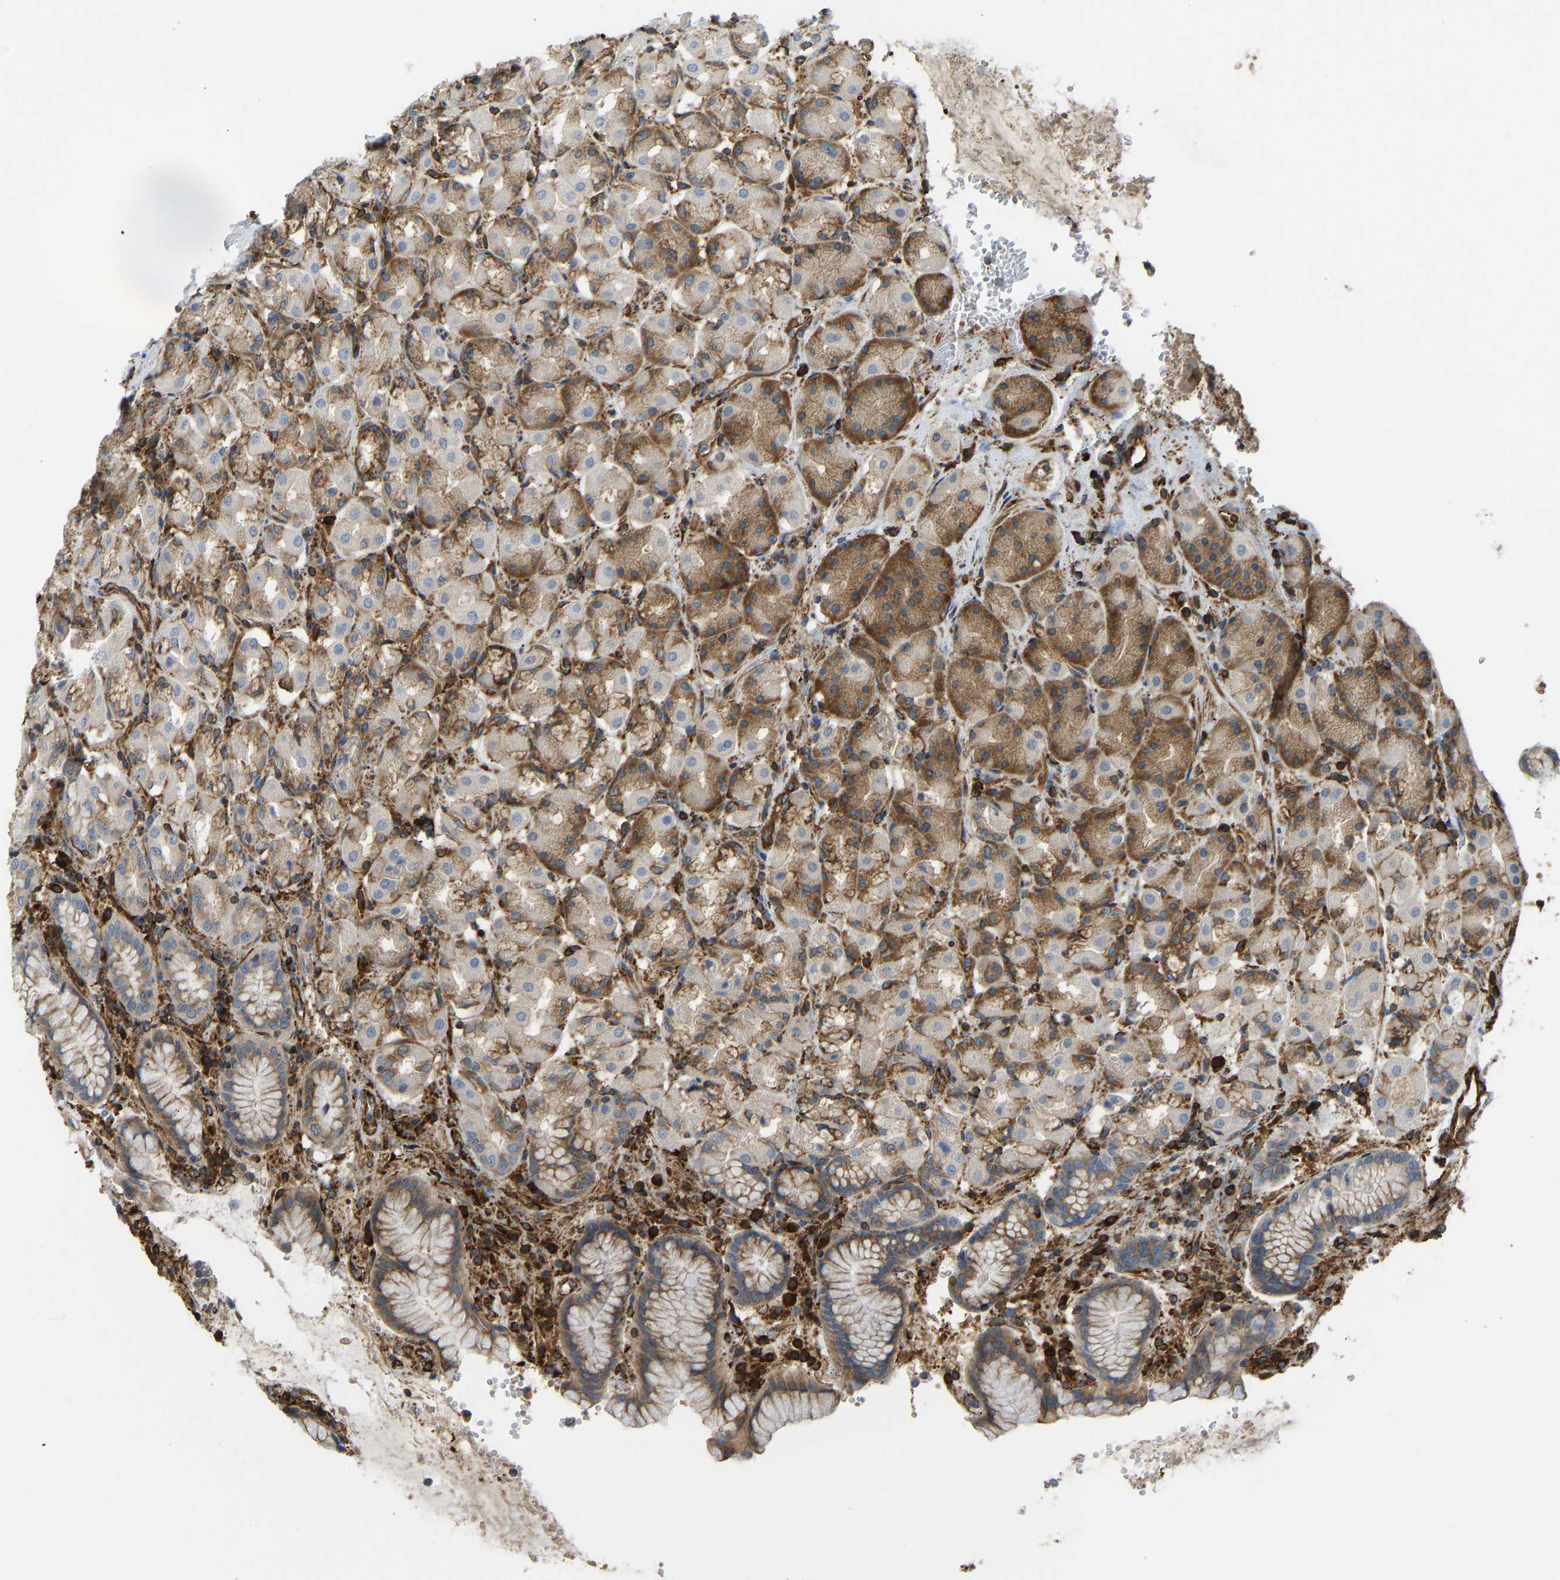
{"staining": {"intensity": "strong", "quantity": ">75%", "location": "cytoplasmic/membranous"}, "tissue": "stomach", "cell_type": "Glandular cells", "image_type": "normal", "snomed": [{"axis": "morphology", "description": "Normal tissue, NOS"}, {"axis": "topography", "description": "Stomach"}, {"axis": "topography", "description": "Stomach, lower"}], "caption": "Strong cytoplasmic/membranous positivity for a protein is appreciated in about >75% of glandular cells of benign stomach using immunohistochemistry.", "gene": "BEX3", "patient": {"sex": "female", "age": 56}}